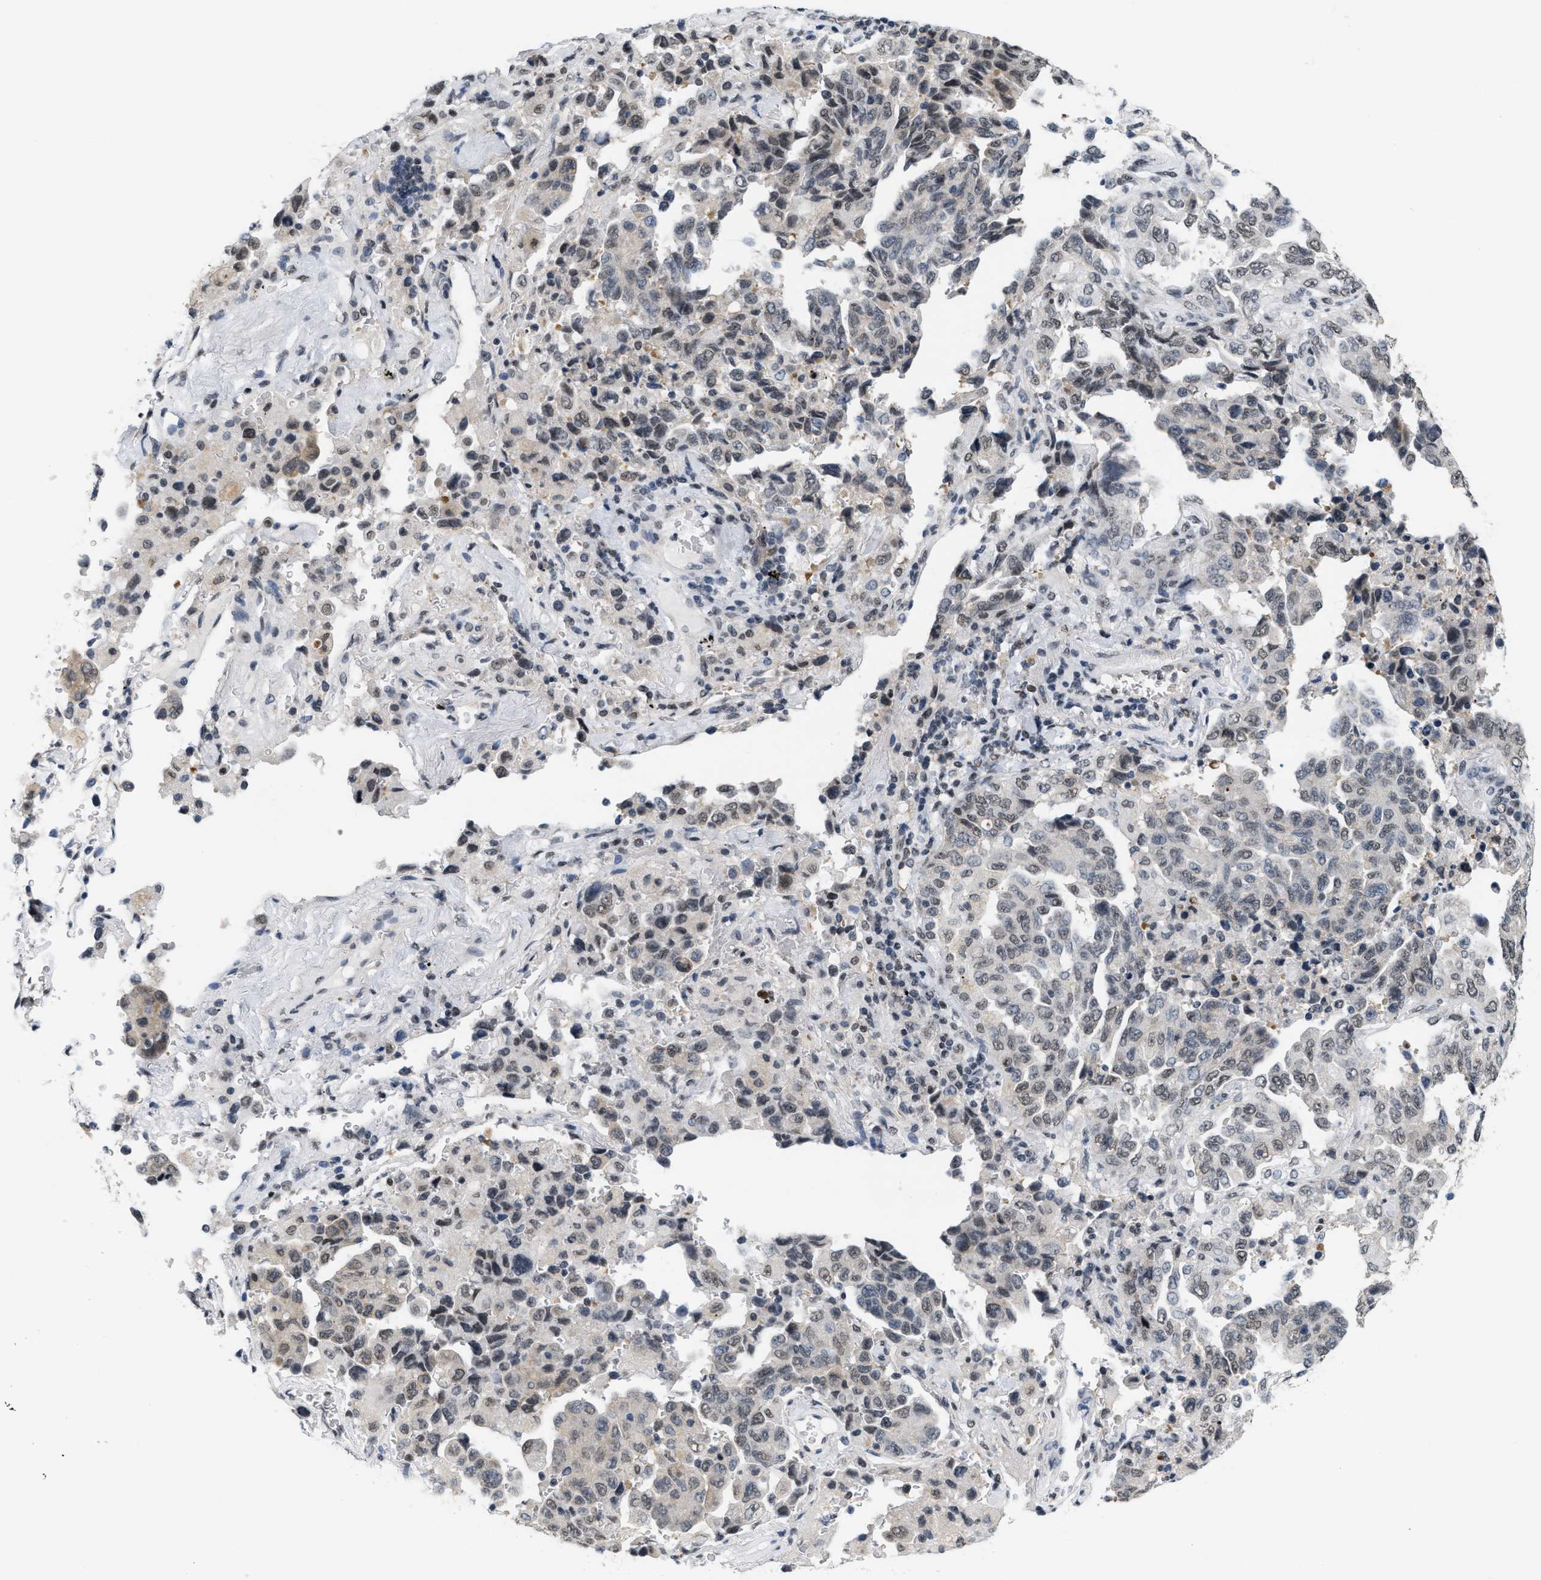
{"staining": {"intensity": "weak", "quantity": "25%-75%", "location": "nuclear"}, "tissue": "lung cancer", "cell_type": "Tumor cells", "image_type": "cancer", "snomed": [{"axis": "morphology", "description": "Adenocarcinoma, NOS"}, {"axis": "topography", "description": "Lung"}], "caption": "A high-resolution image shows immunohistochemistry staining of lung adenocarcinoma, which displays weak nuclear positivity in approximately 25%-75% of tumor cells.", "gene": "RAF1", "patient": {"sex": "female", "age": 51}}